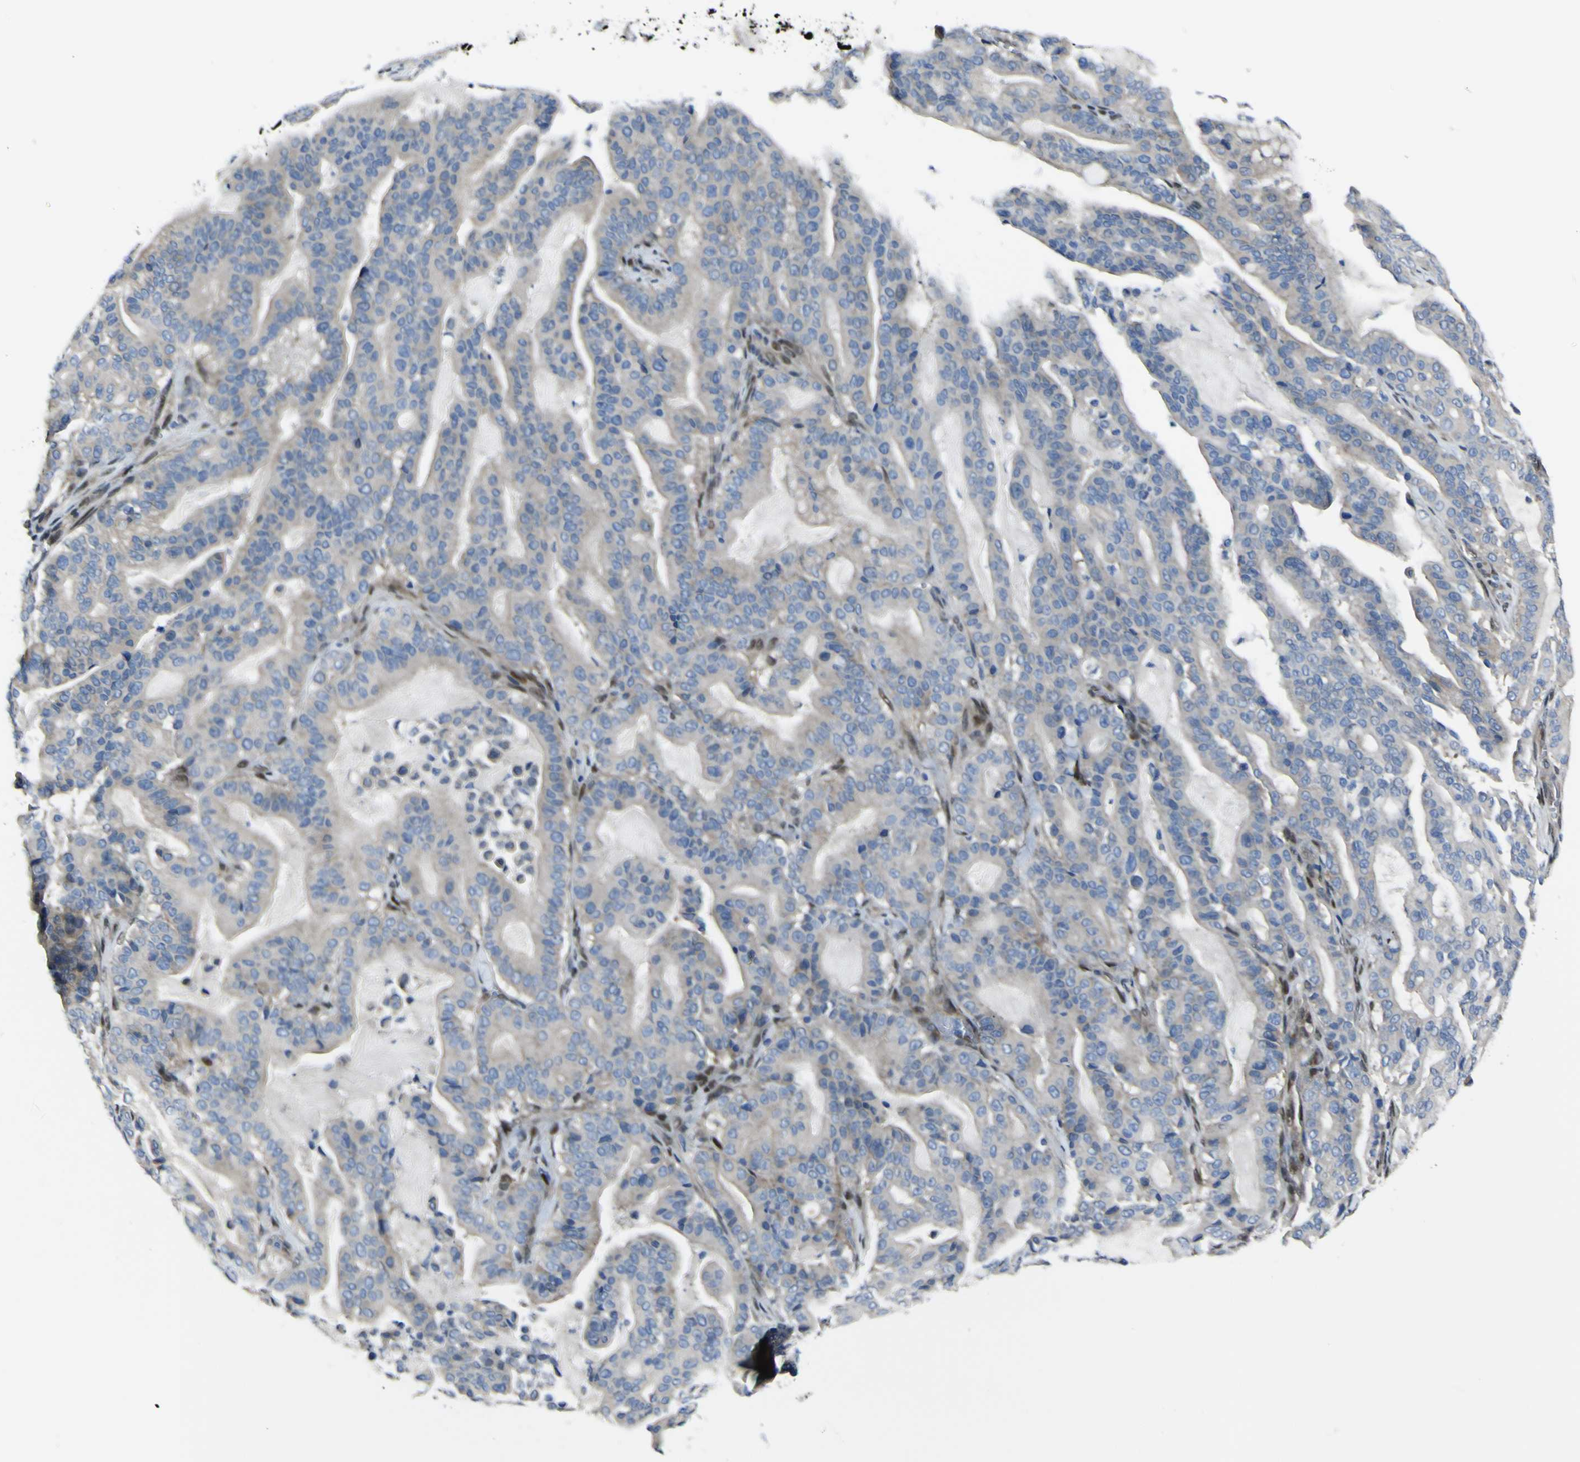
{"staining": {"intensity": "moderate", "quantity": ">75%", "location": "cytoplasmic/membranous"}, "tissue": "pancreatic cancer", "cell_type": "Tumor cells", "image_type": "cancer", "snomed": [{"axis": "morphology", "description": "Adenocarcinoma, NOS"}, {"axis": "topography", "description": "Pancreas"}], "caption": "Moderate cytoplasmic/membranous positivity is identified in about >75% of tumor cells in pancreatic cancer. (IHC, brightfield microscopy, high magnification).", "gene": "LRRN1", "patient": {"sex": "male", "age": 63}}